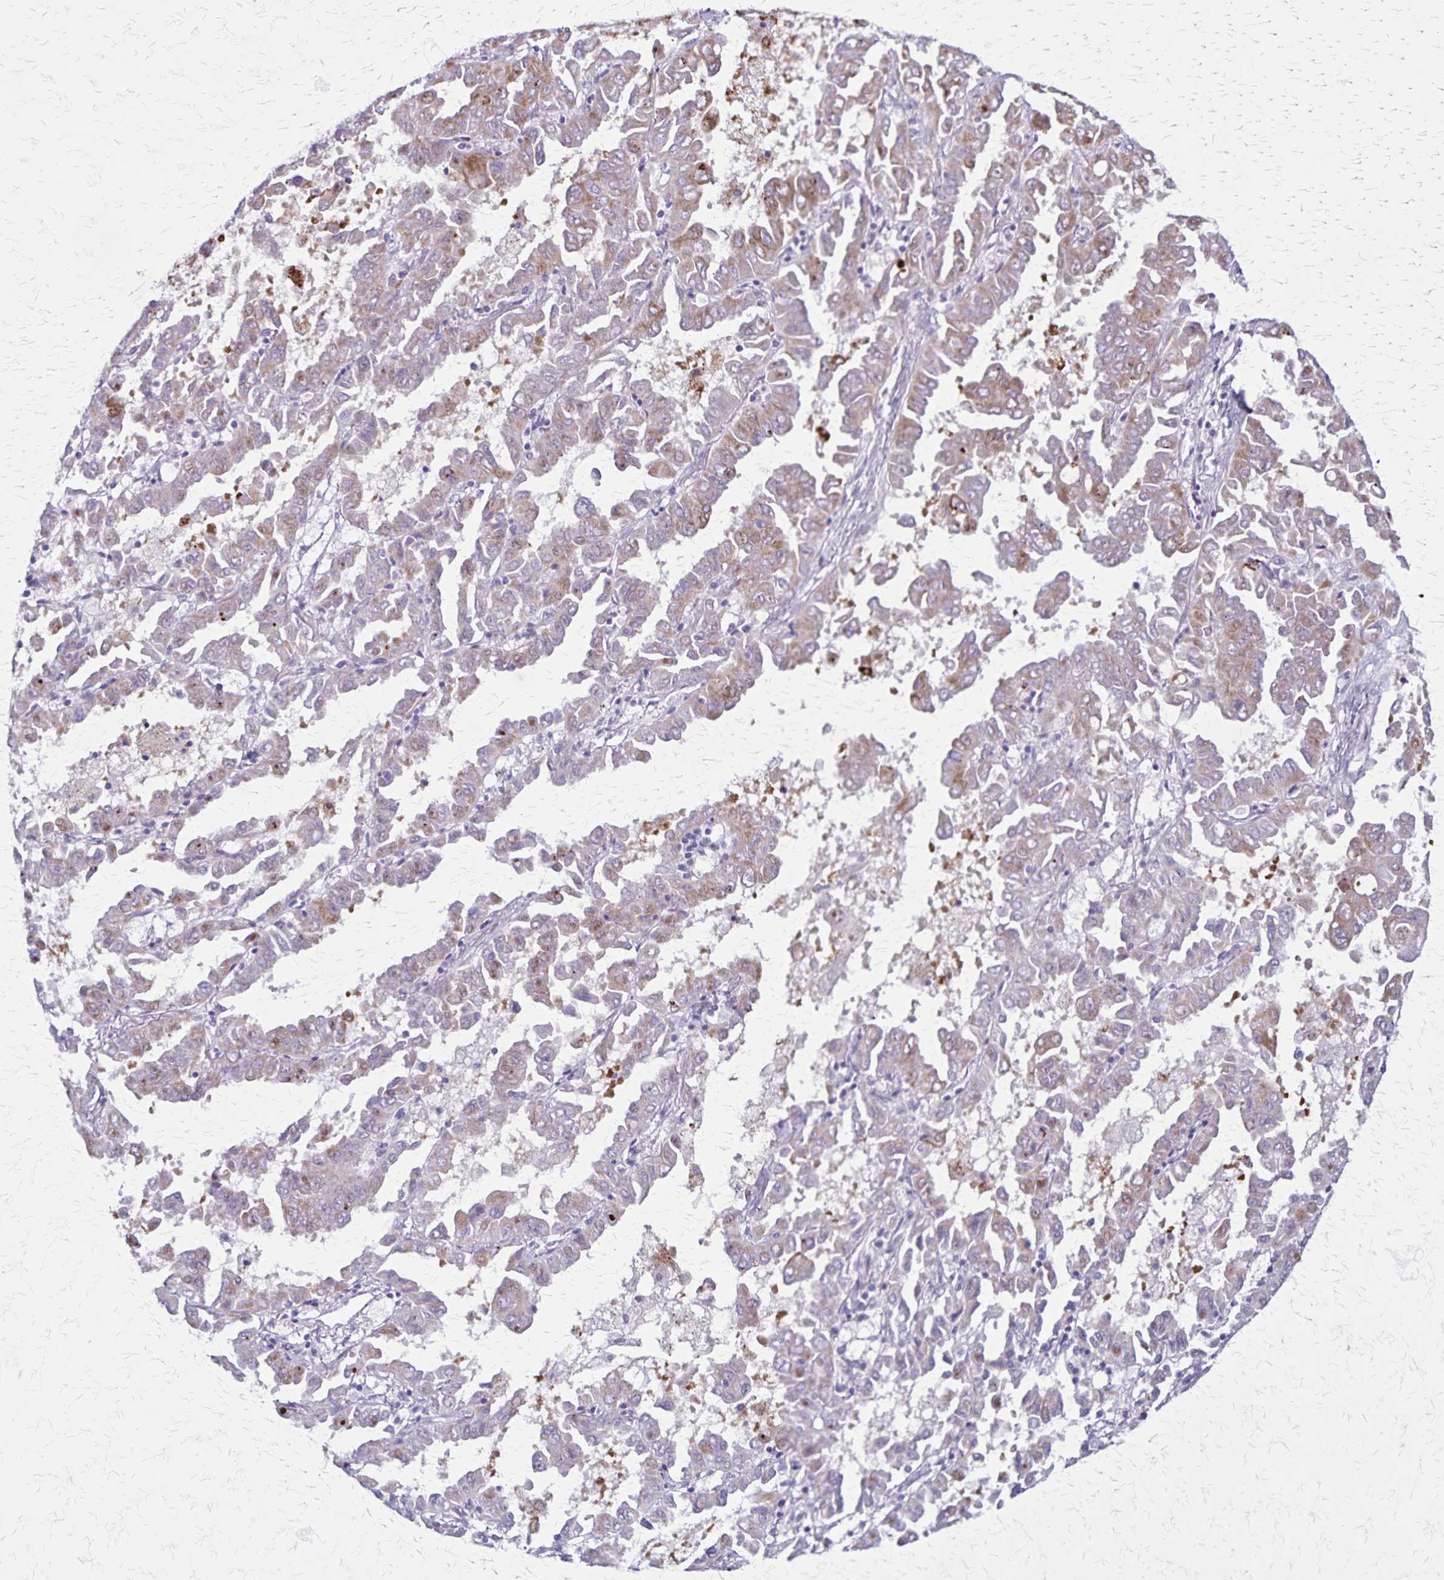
{"staining": {"intensity": "weak", "quantity": "25%-75%", "location": "cytoplasmic/membranous"}, "tissue": "lung cancer", "cell_type": "Tumor cells", "image_type": "cancer", "snomed": [{"axis": "morphology", "description": "Adenocarcinoma, NOS"}, {"axis": "topography", "description": "Lung"}], "caption": "Human lung adenocarcinoma stained with a protein marker displays weak staining in tumor cells.", "gene": "OR51B5", "patient": {"sex": "male", "age": 64}}